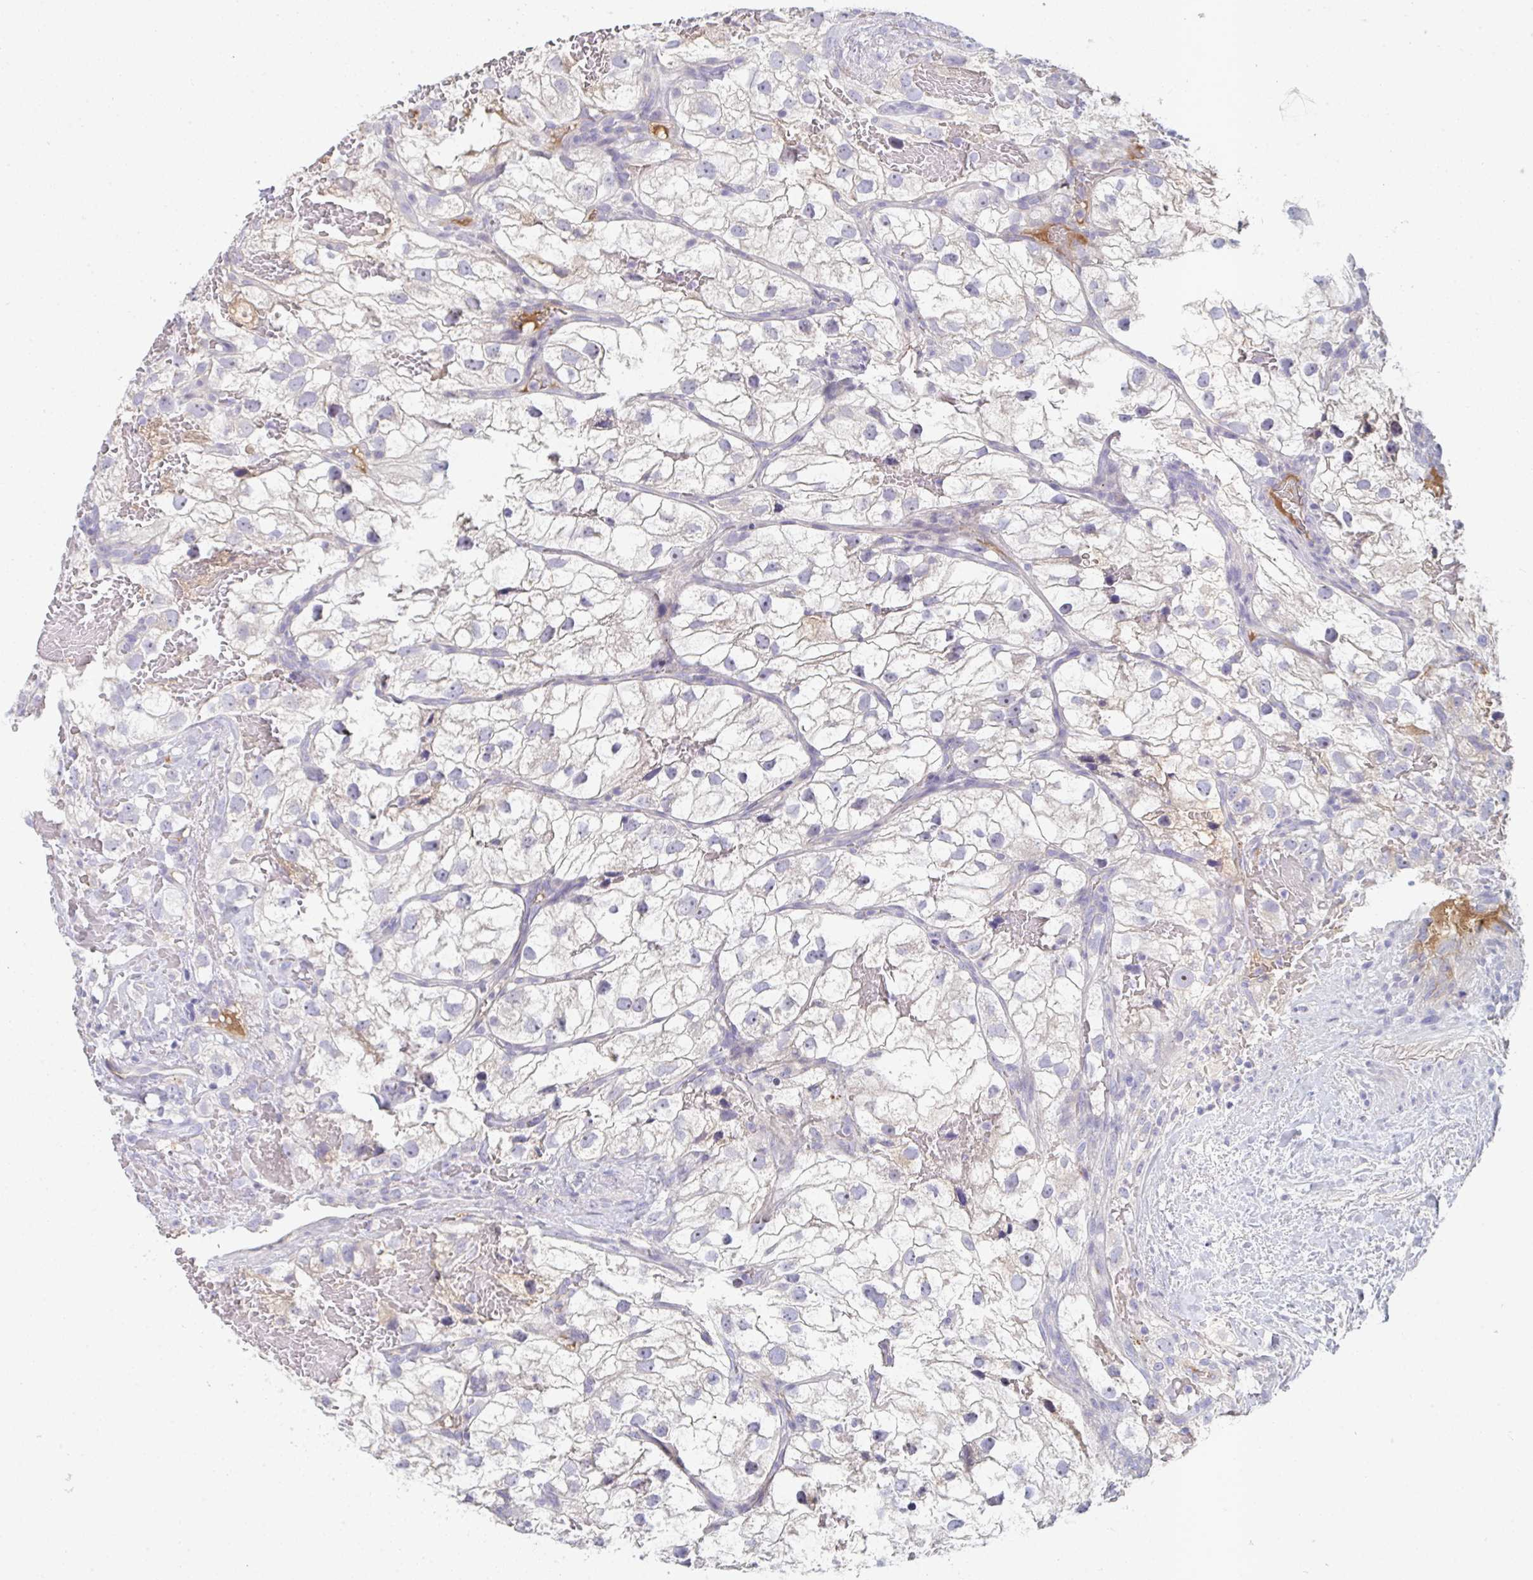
{"staining": {"intensity": "negative", "quantity": "none", "location": "none"}, "tissue": "renal cancer", "cell_type": "Tumor cells", "image_type": "cancer", "snomed": [{"axis": "morphology", "description": "Adenocarcinoma, NOS"}, {"axis": "topography", "description": "Kidney"}], "caption": "Immunohistochemistry (IHC) of human adenocarcinoma (renal) shows no expression in tumor cells.", "gene": "HGFAC", "patient": {"sex": "male", "age": 59}}